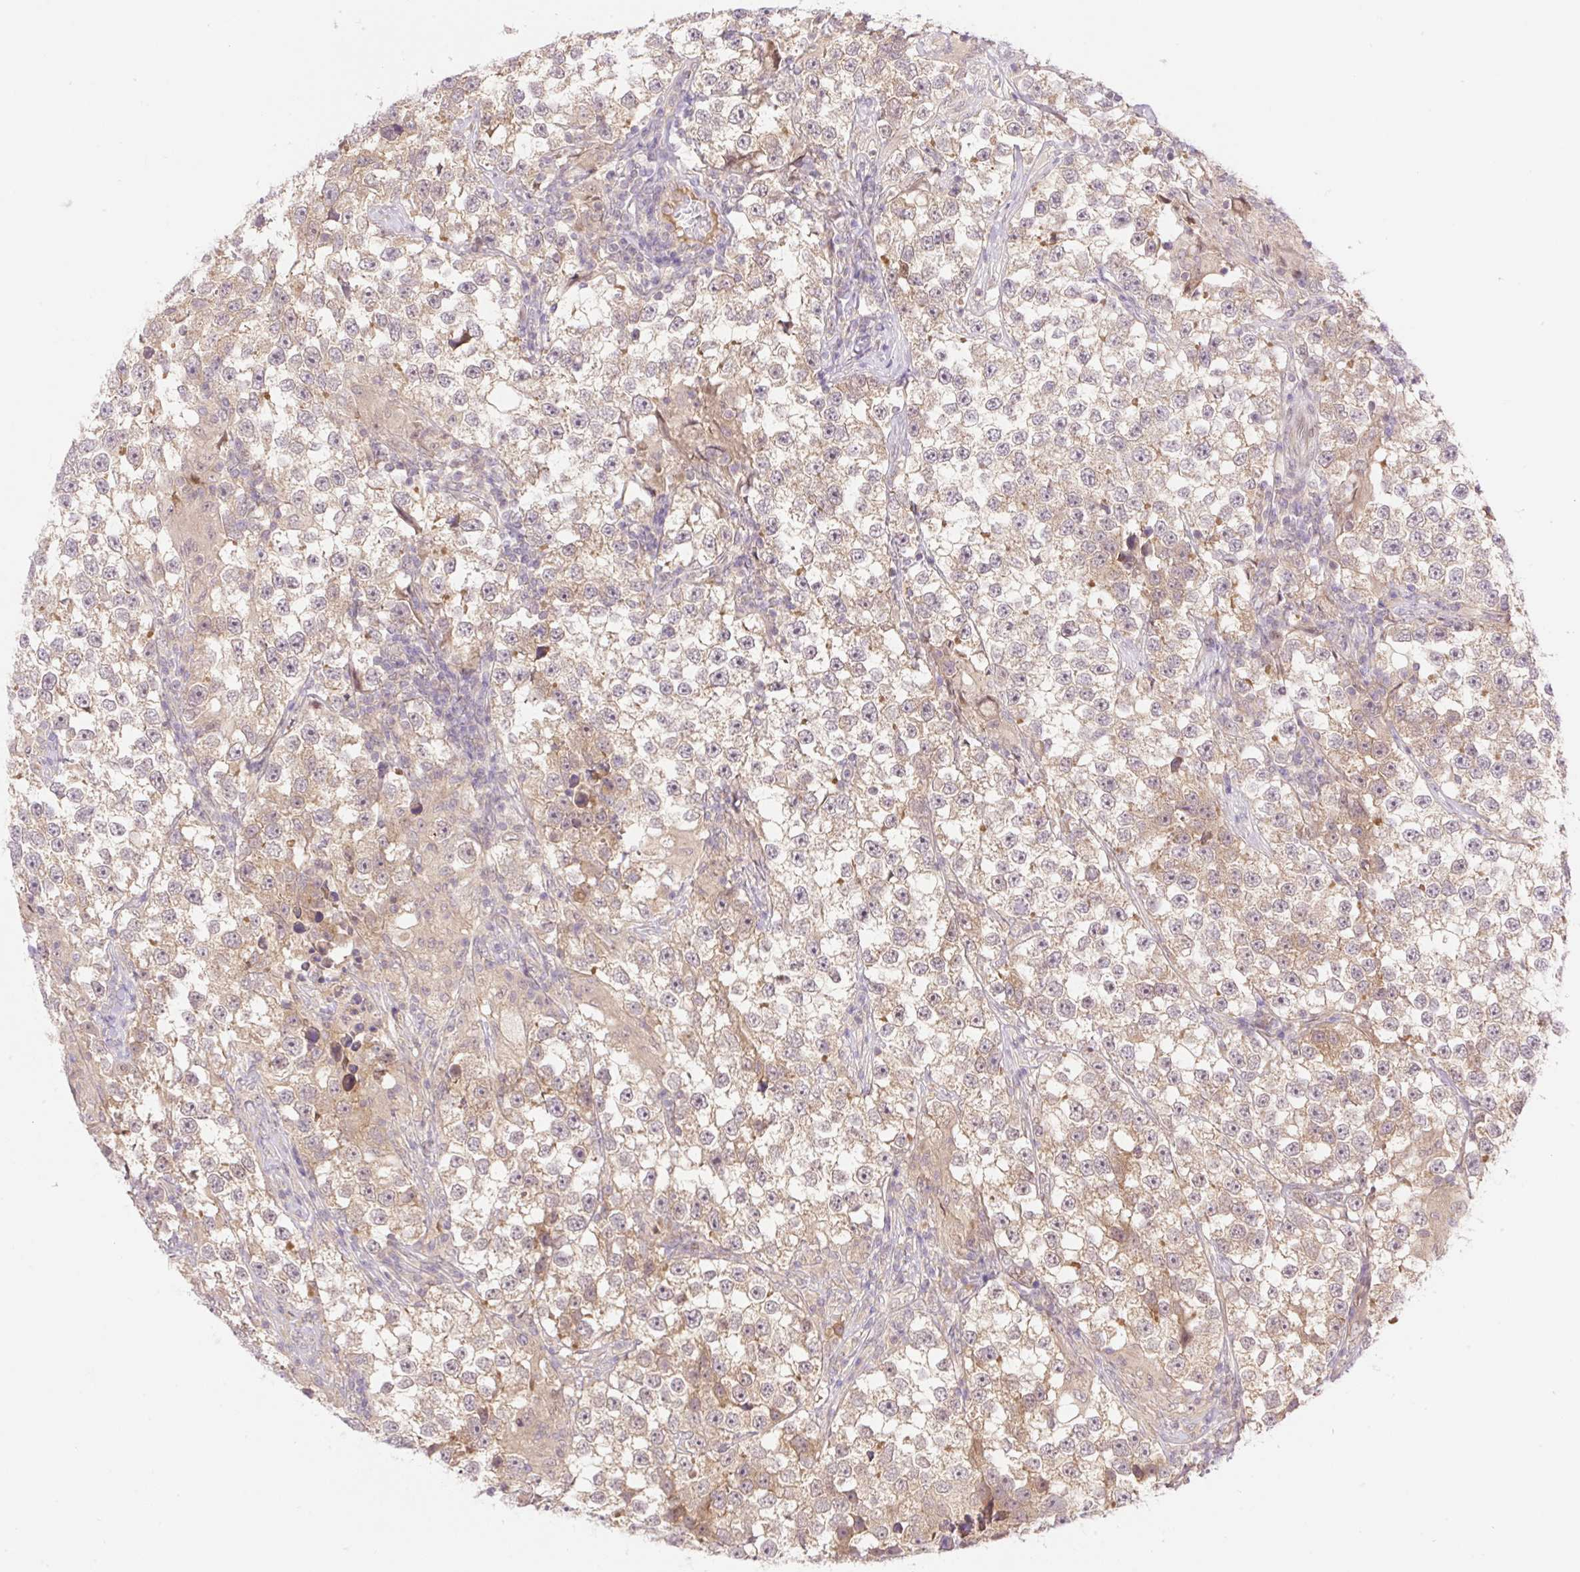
{"staining": {"intensity": "weak", "quantity": "25%-75%", "location": "cytoplasmic/membranous"}, "tissue": "testis cancer", "cell_type": "Tumor cells", "image_type": "cancer", "snomed": [{"axis": "morphology", "description": "Seminoma, NOS"}, {"axis": "topography", "description": "Testis"}], "caption": "A low amount of weak cytoplasmic/membranous expression is seen in about 25%-75% of tumor cells in testis cancer (seminoma) tissue.", "gene": "VPS25", "patient": {"sex": "male", "age": 46}}